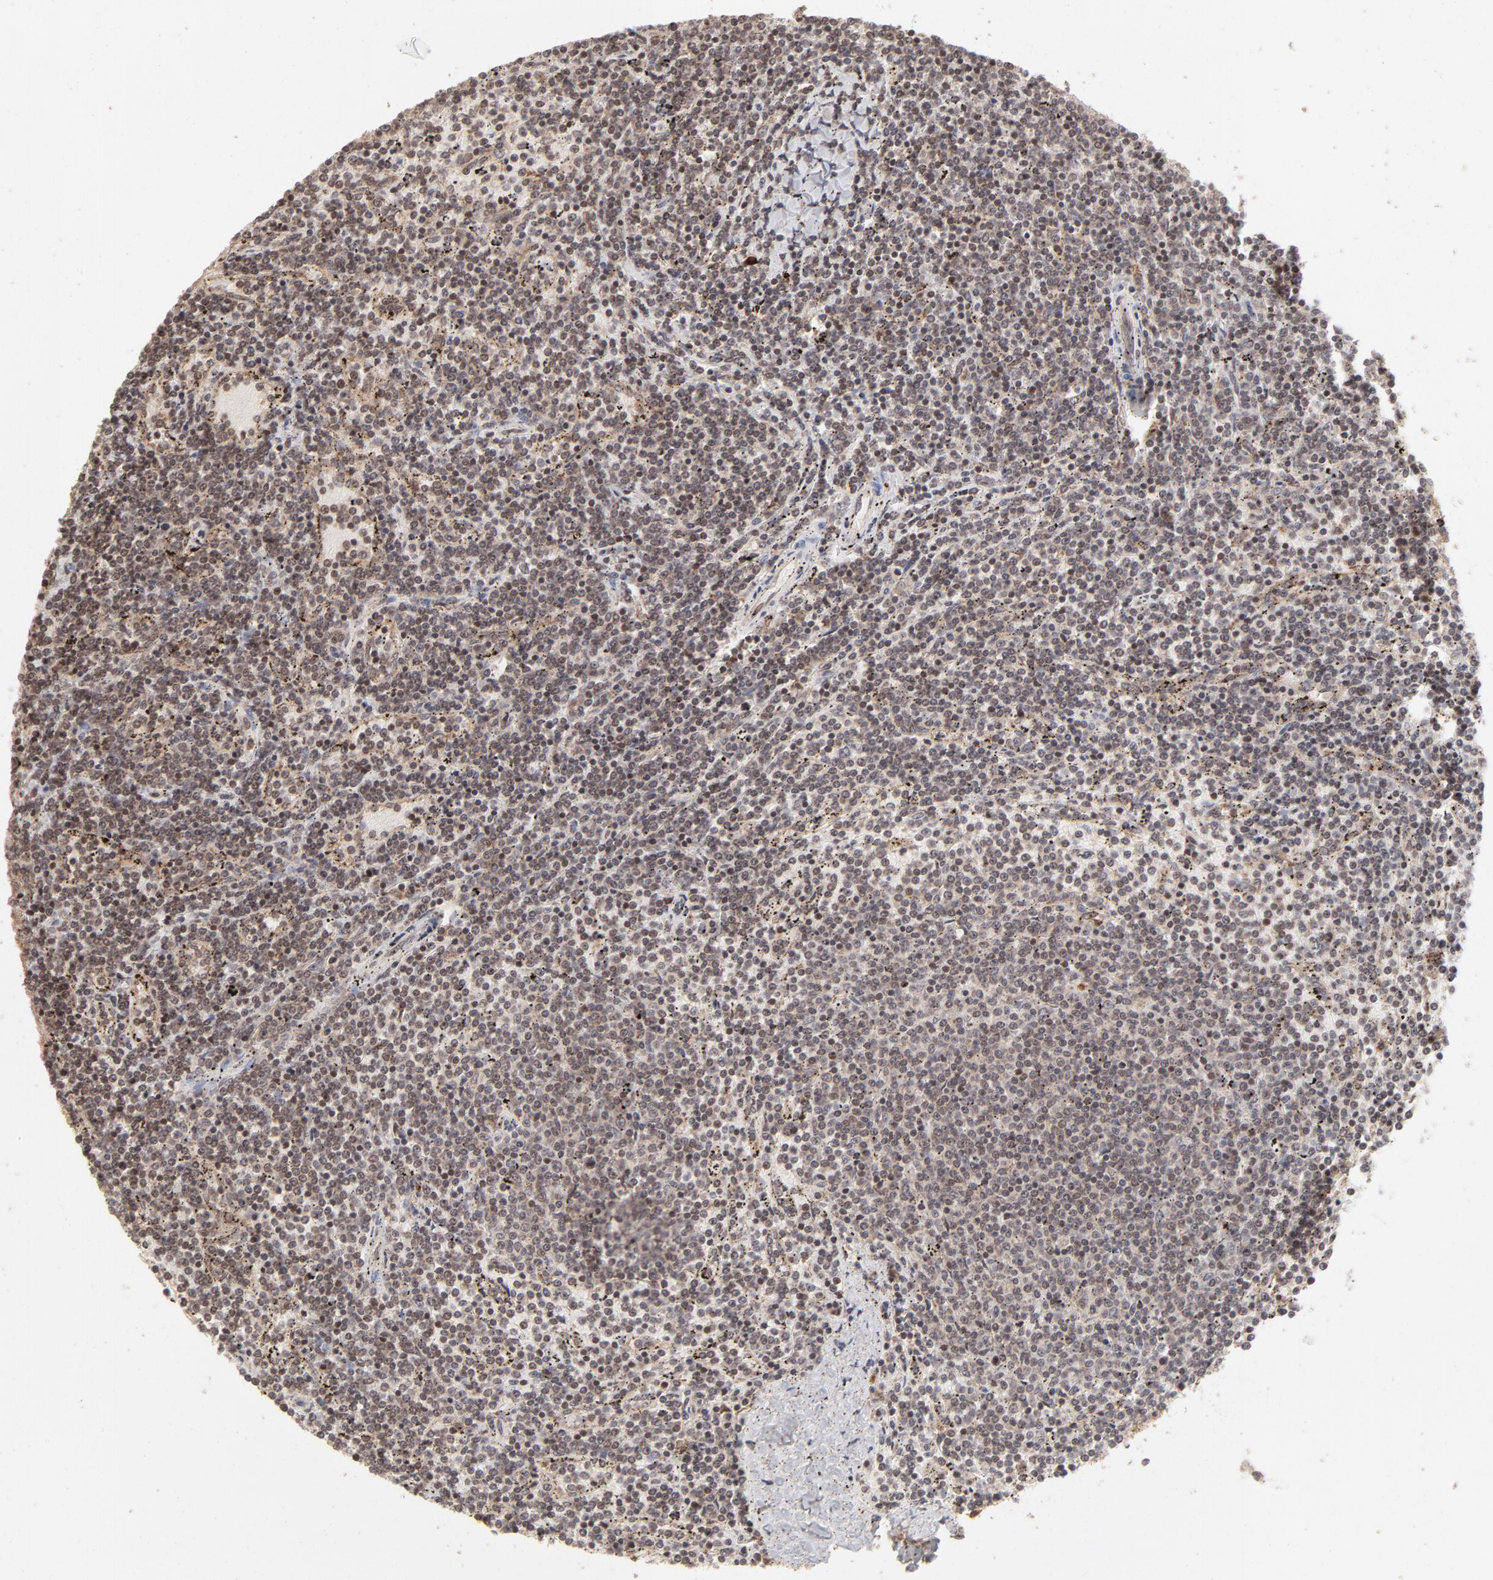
{"staining": {"intensity": "weak", "quantity": ">75%", "location": "nuclear"}, "tissue": "lymphoma", "cell_type": "Tumor cells", "image_type": "cancer", "snomed": [{"axis": "morphology", "description": "Malignant lymphoma, non-Hodgkin's type, Low grade"}, {"axis": "topography", "description": "Spleen"}], "caption": "IHC histopathology image of neoplastic tissue: low-grade malignant lymphoma, non-Hodgkin's type stained using immunohistochemistry (IHC) displays low levels of weak protein expression localized specifically in the nuclear of tumor cells, appearing as a nuclear brown color.", "gene": "ARIH1", "patient": {"sex": "female", "age": 50}}